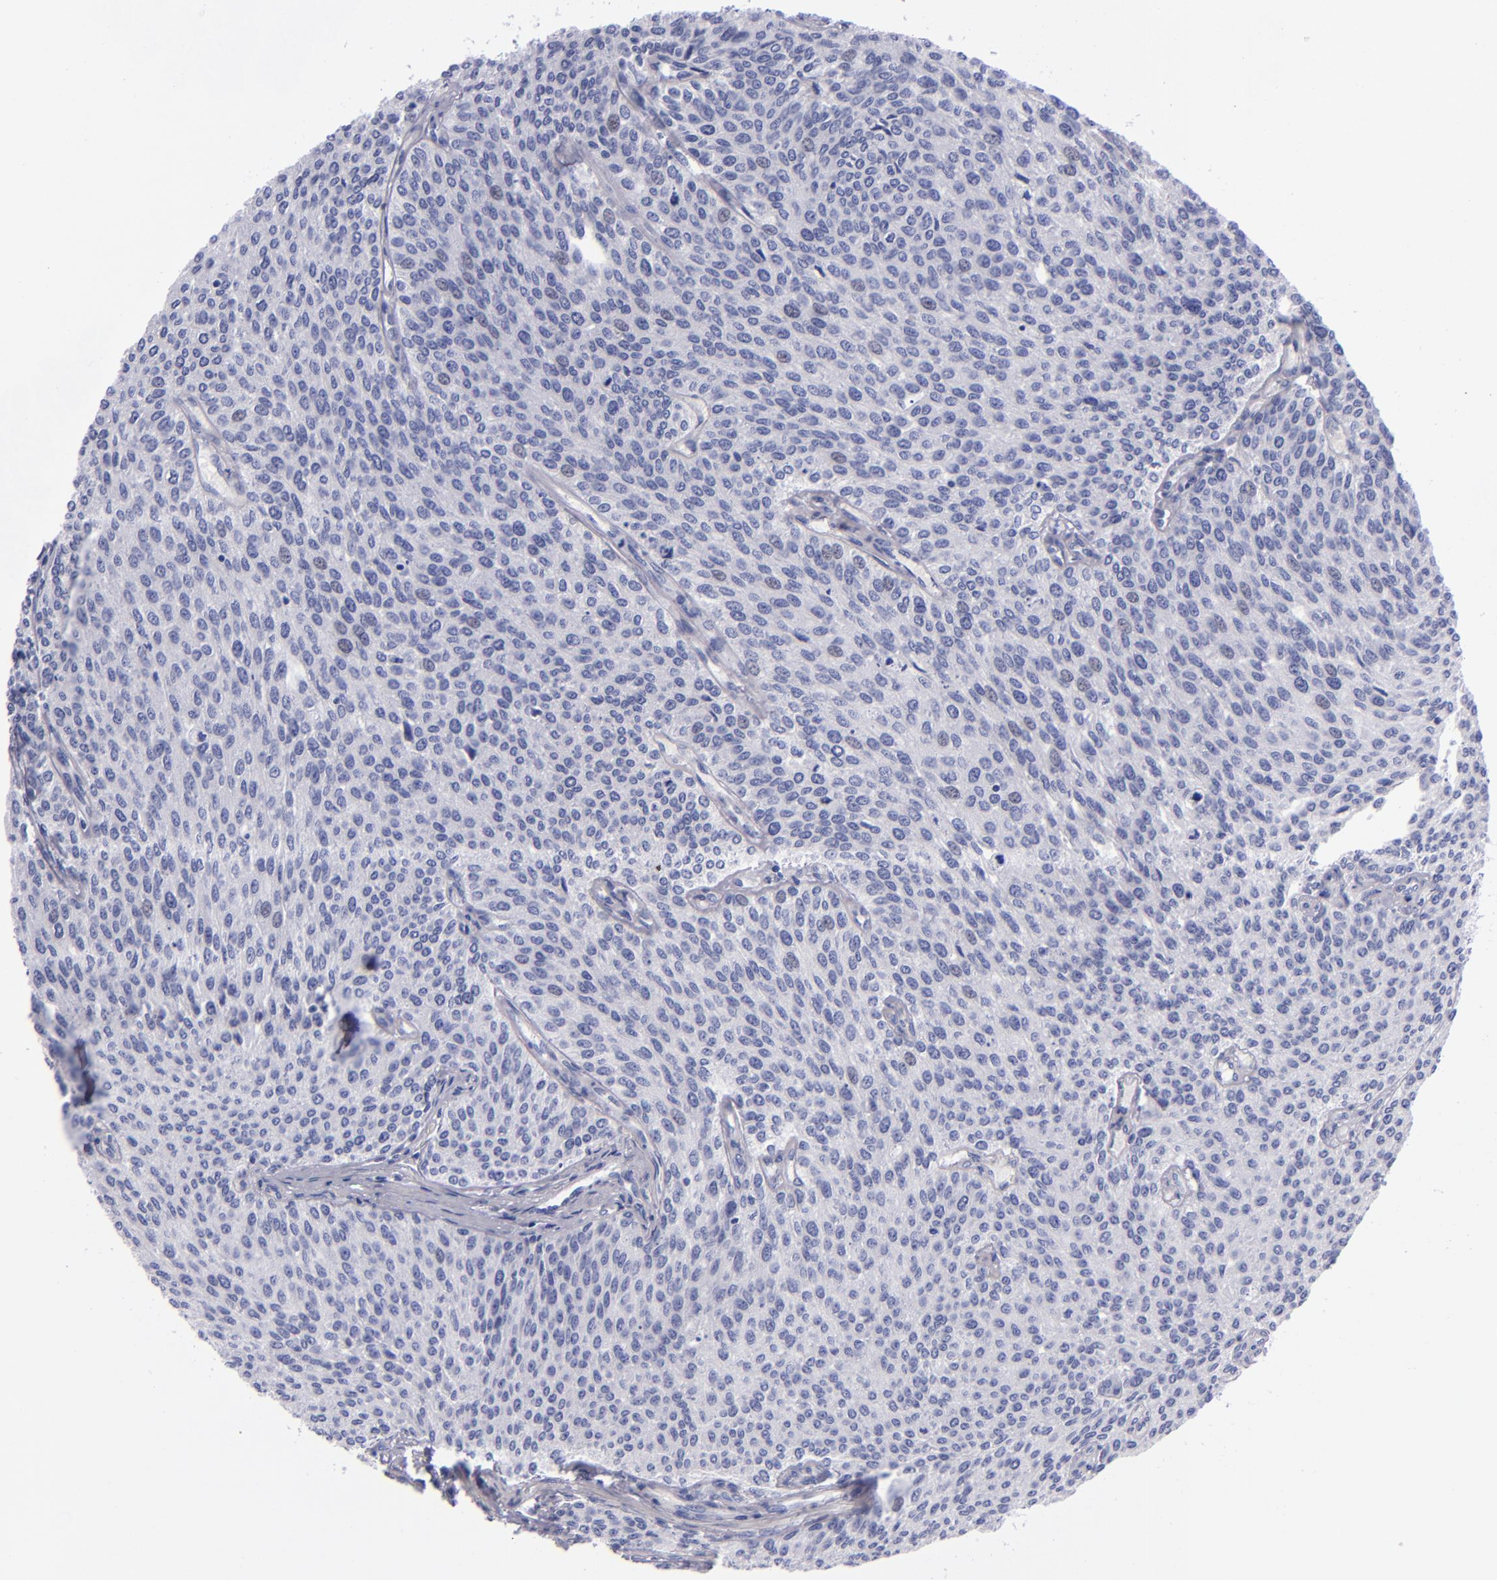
{"staining": {"intensity": "negative", "quantity": "none", "location": "none"}, "tissue": "urothelial cancer", "cell_type": "Tumor cells", "image_type": "cancer", "snomed": [{"axis": "morphology", "description": "Urothelial carcinoma, Low grade"}, {"axis": "topography", "description": "Urinary bladder"}], "caption": "Protein analysis of urothelial cancer demonstrates no significant staining in tumor cells.", "gene": "MCM7", "patient": {"sex": "female", "age": 73}}